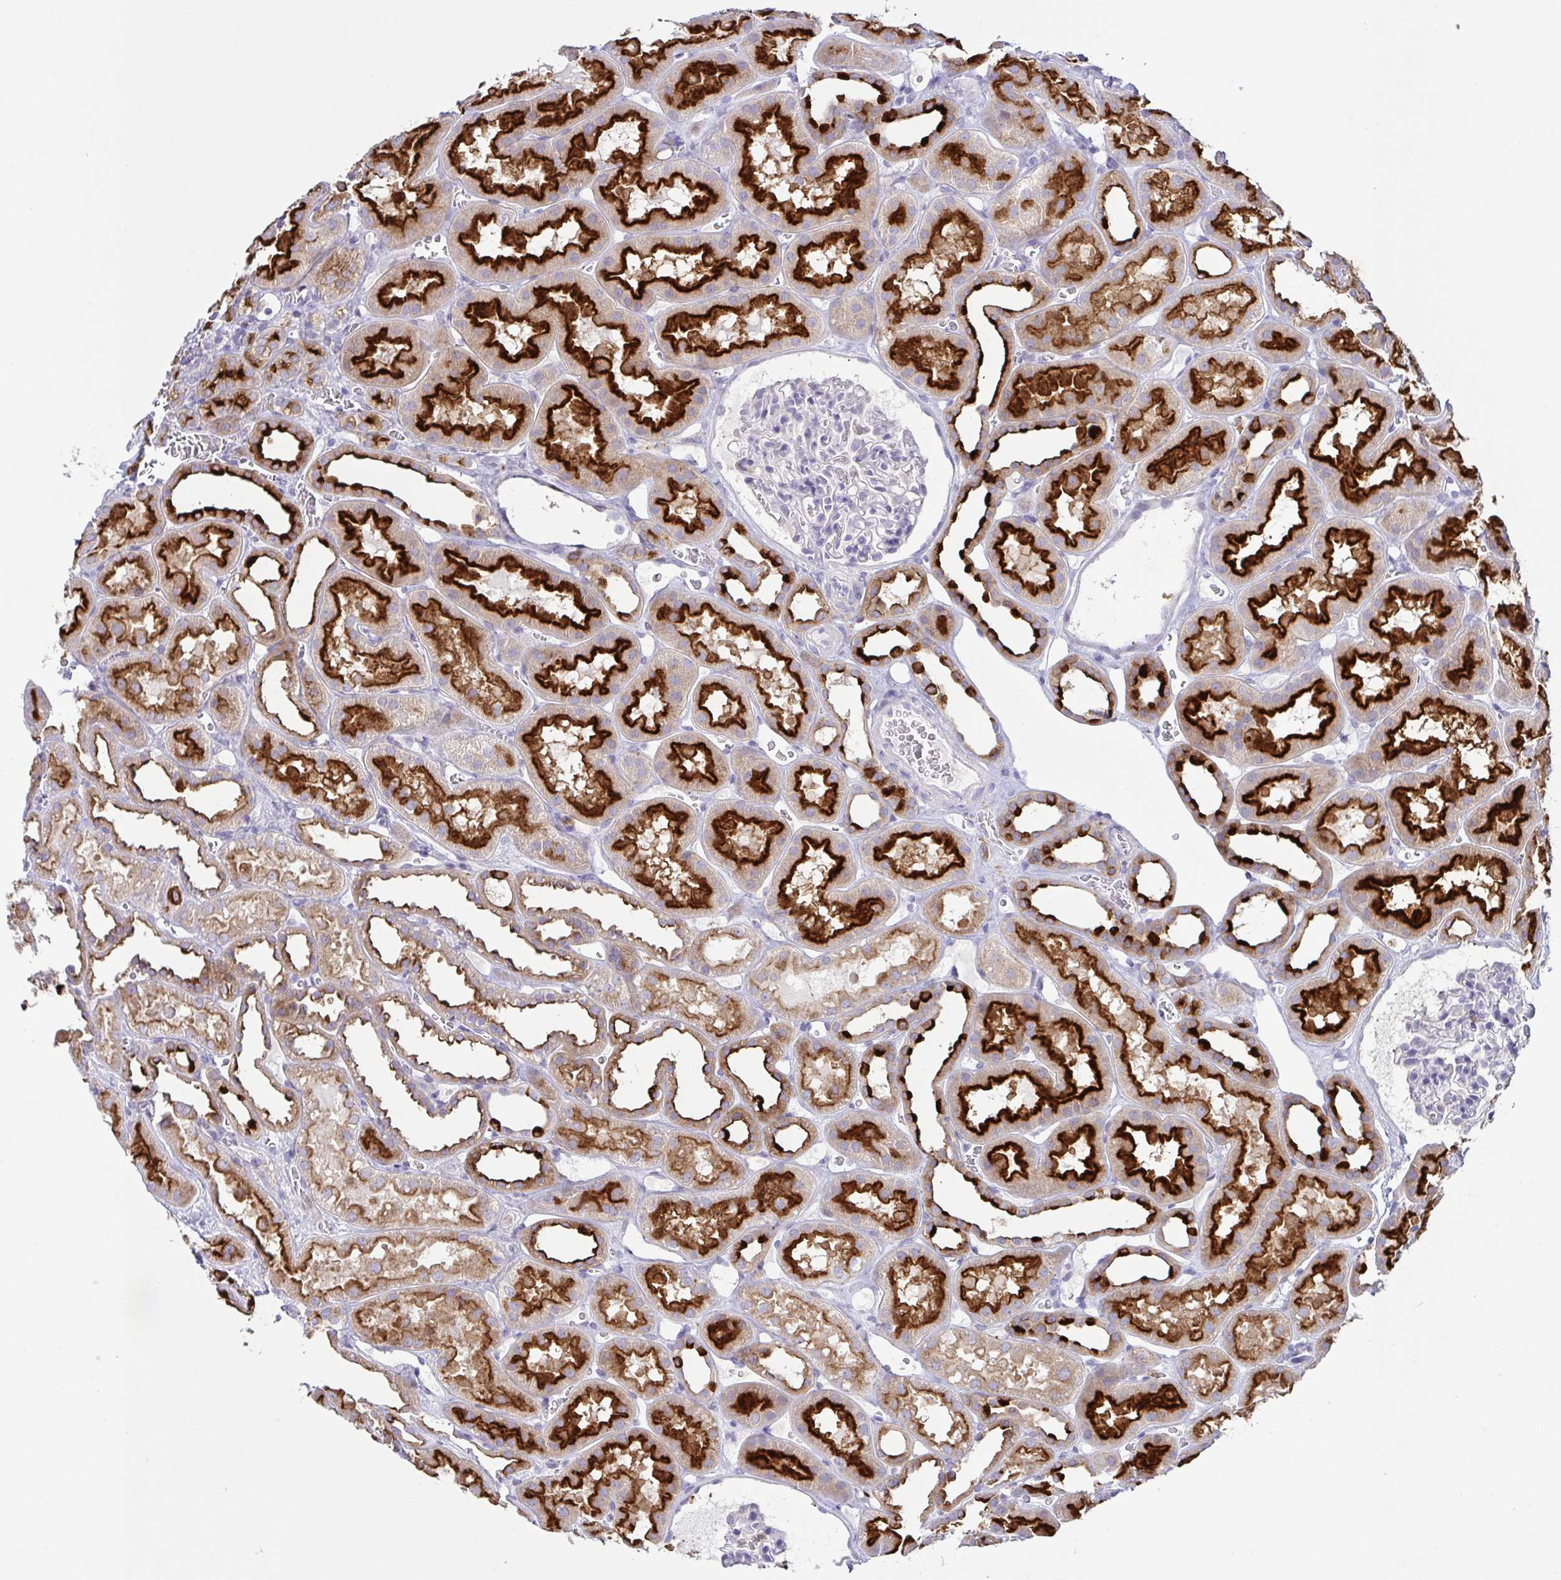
{"staining": {"intensity": "negative", "quantity": "none", "location": "none"}, "tissue": "kidney", "cell_type": "Cells in glomeruli", "image_type": "normal", "snomed": [{"axis": "morphology", "description": "Normal tissue, NOS"}, {"axis": "topography", "description": "Kidney"}], "caption": "An image of kidney stained for a protein demonstrates no brown staining in cells in glomeruli. (Stains: DAB (3,3'-diaminobenzidine) immunohistochemistry with hematoxylin counter stain, Microscopy: brightfield microscopy at high magnification).", "gene": "ATP6V1G2", "patient": {"sex": "female", "age": 41}}